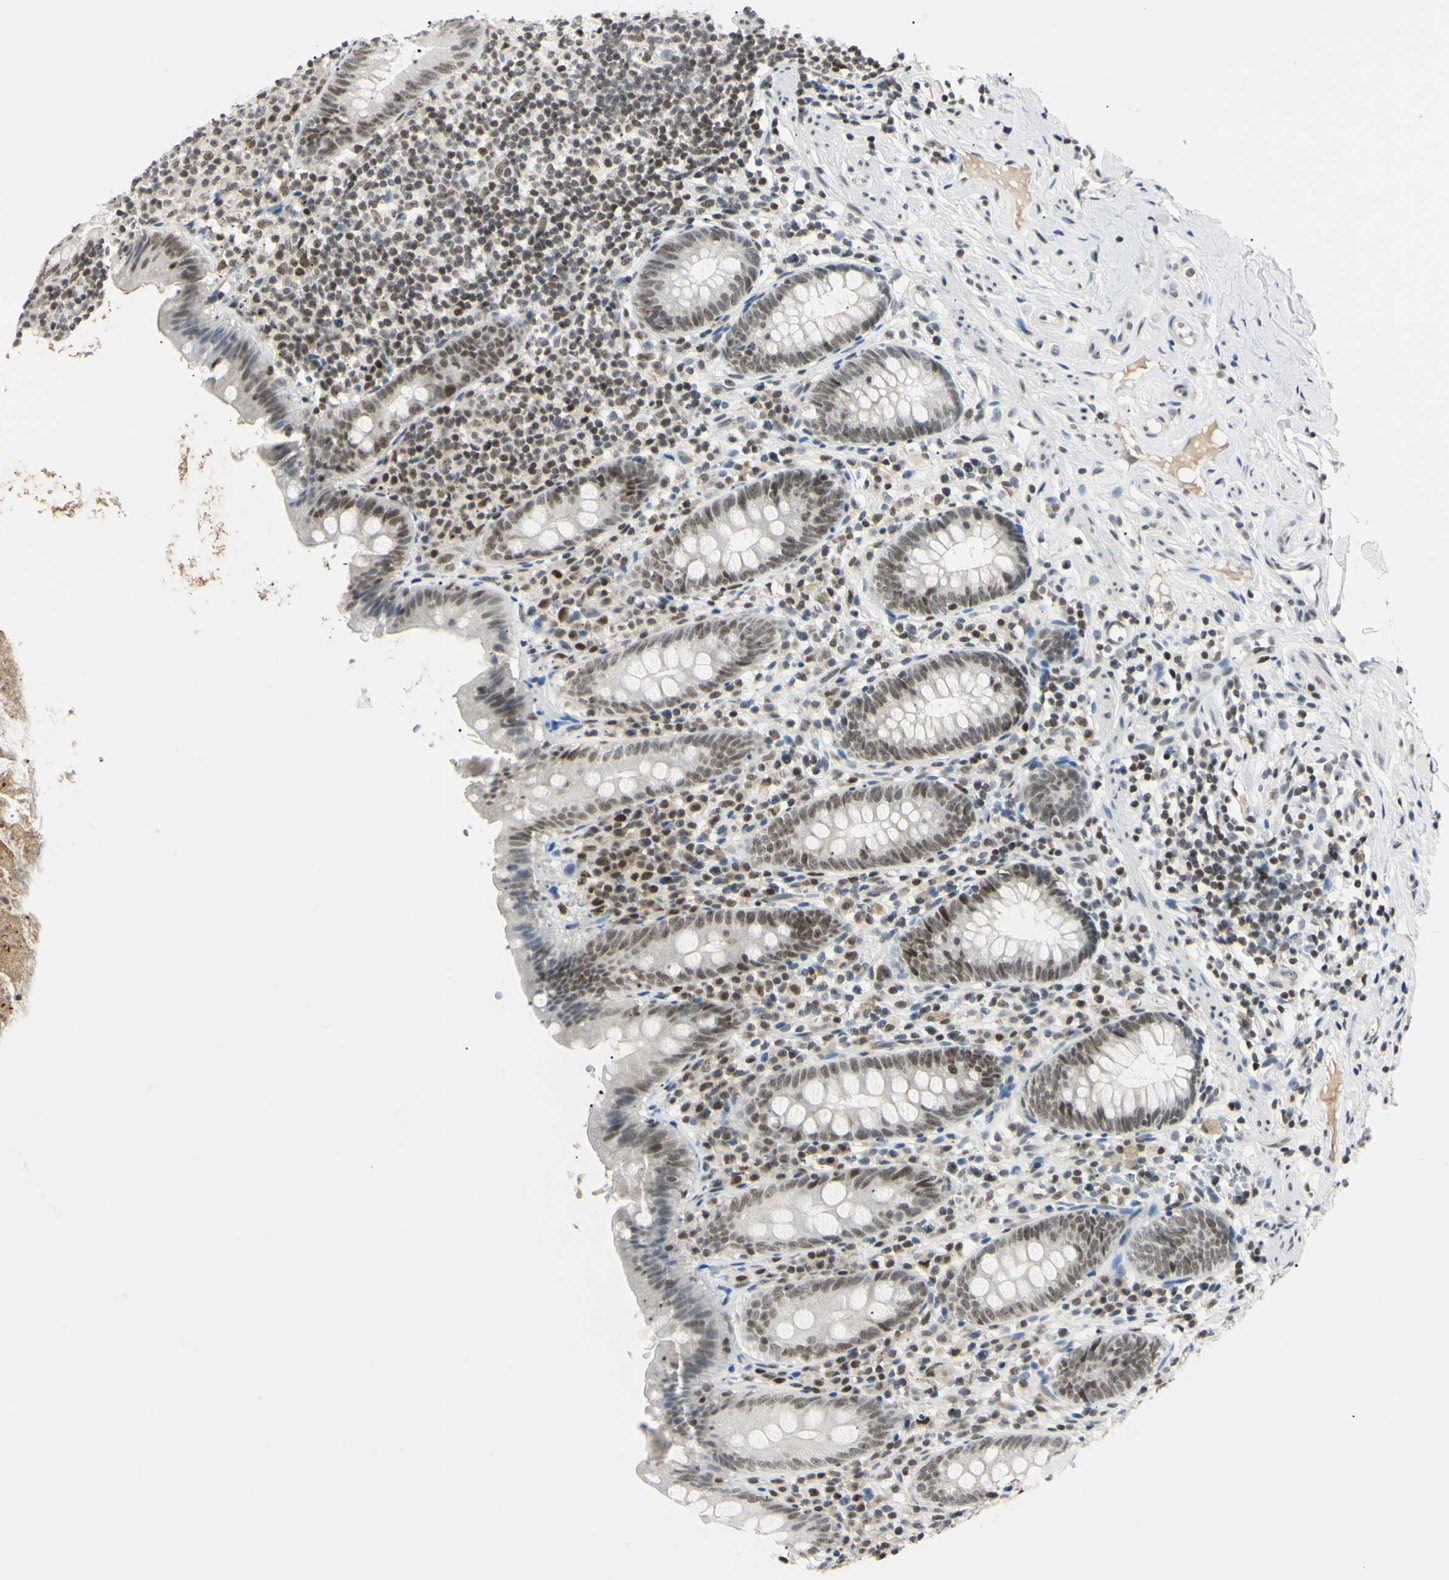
{"staining": {"intensity": "moderate", "quantity": "25%-75%", "location": "nuclear"}, "tissue": "appendix", "cell_type": "Glandular cells", "image_type": "normal", "snomed": [{"axis": "morphology", "description": "Normal tissue, NOS"}, {"axis": "topography", "description": "Appendix"}], "caption": "Glandular cells display medium levels of moderate nuclear expression in about 25%-75% of cells in benign appendix. Using DAB (3,3'-diaminobenzidine) (brown) and hematoxylin (blue) stains, captured at high magnification using brightfield microscopy.", "gene": "C1orf174", "patient": {"sex": "male", "age": 52}}